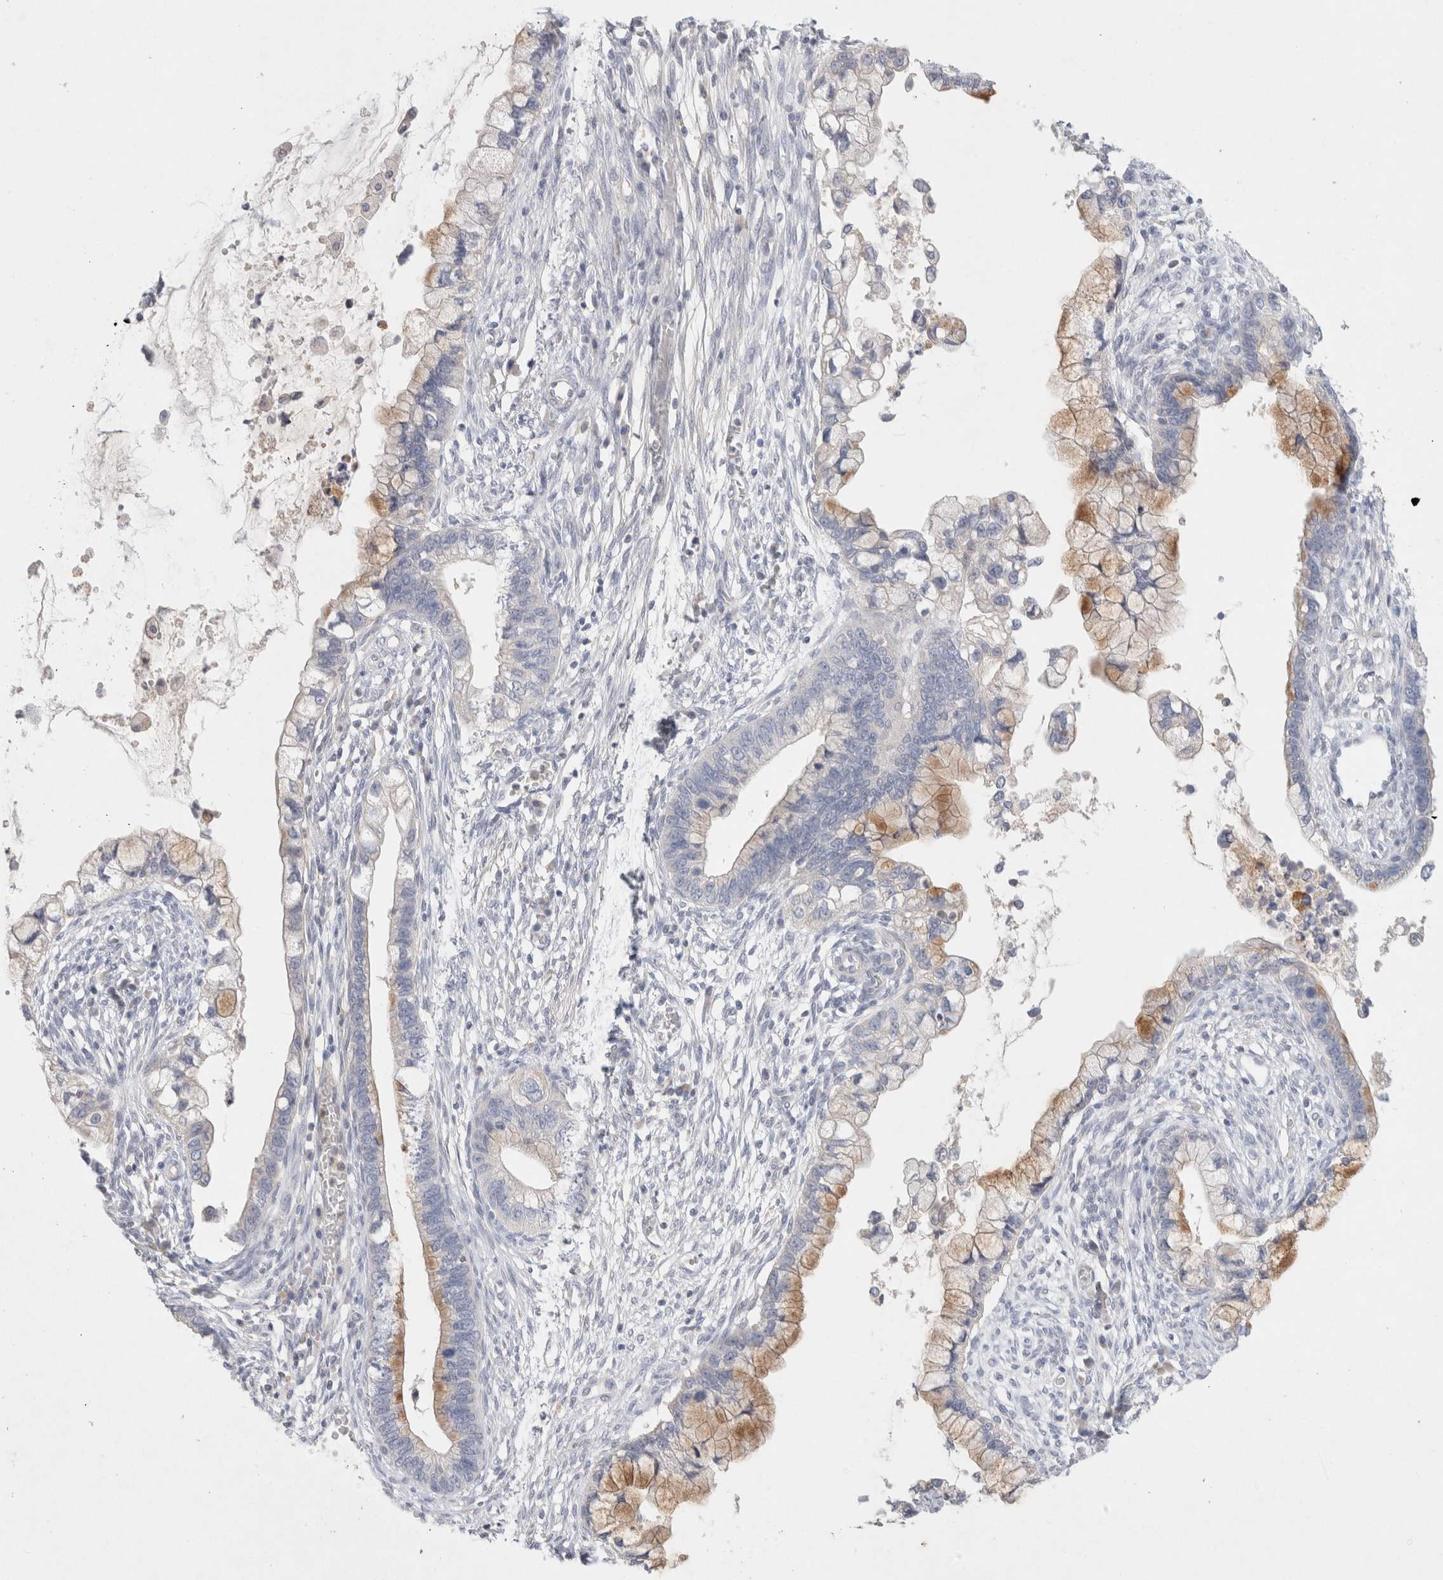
{"staining": {"intensity": "weak", "quantity": "25%-75%", "location": "cytoplasmic/membranous"}, "tissue": "cervical cancer", "cell_type": "Tumor cells", "image_type": "cancer", "snomed": [{"axis": "morphology", "description": "Adenocarcinoma, NOS"}, {"axis": "topography", "description": "Cervix"}], "caption": "Protein staining by immunohistochemistry shows weak cytoplasmic/membranous positivity in about 25%-75% of tumor cells in cervical cancer (adenocarcinoma).", "gene": "MPP2", "patient": {"sex": "female", "age": 44}}